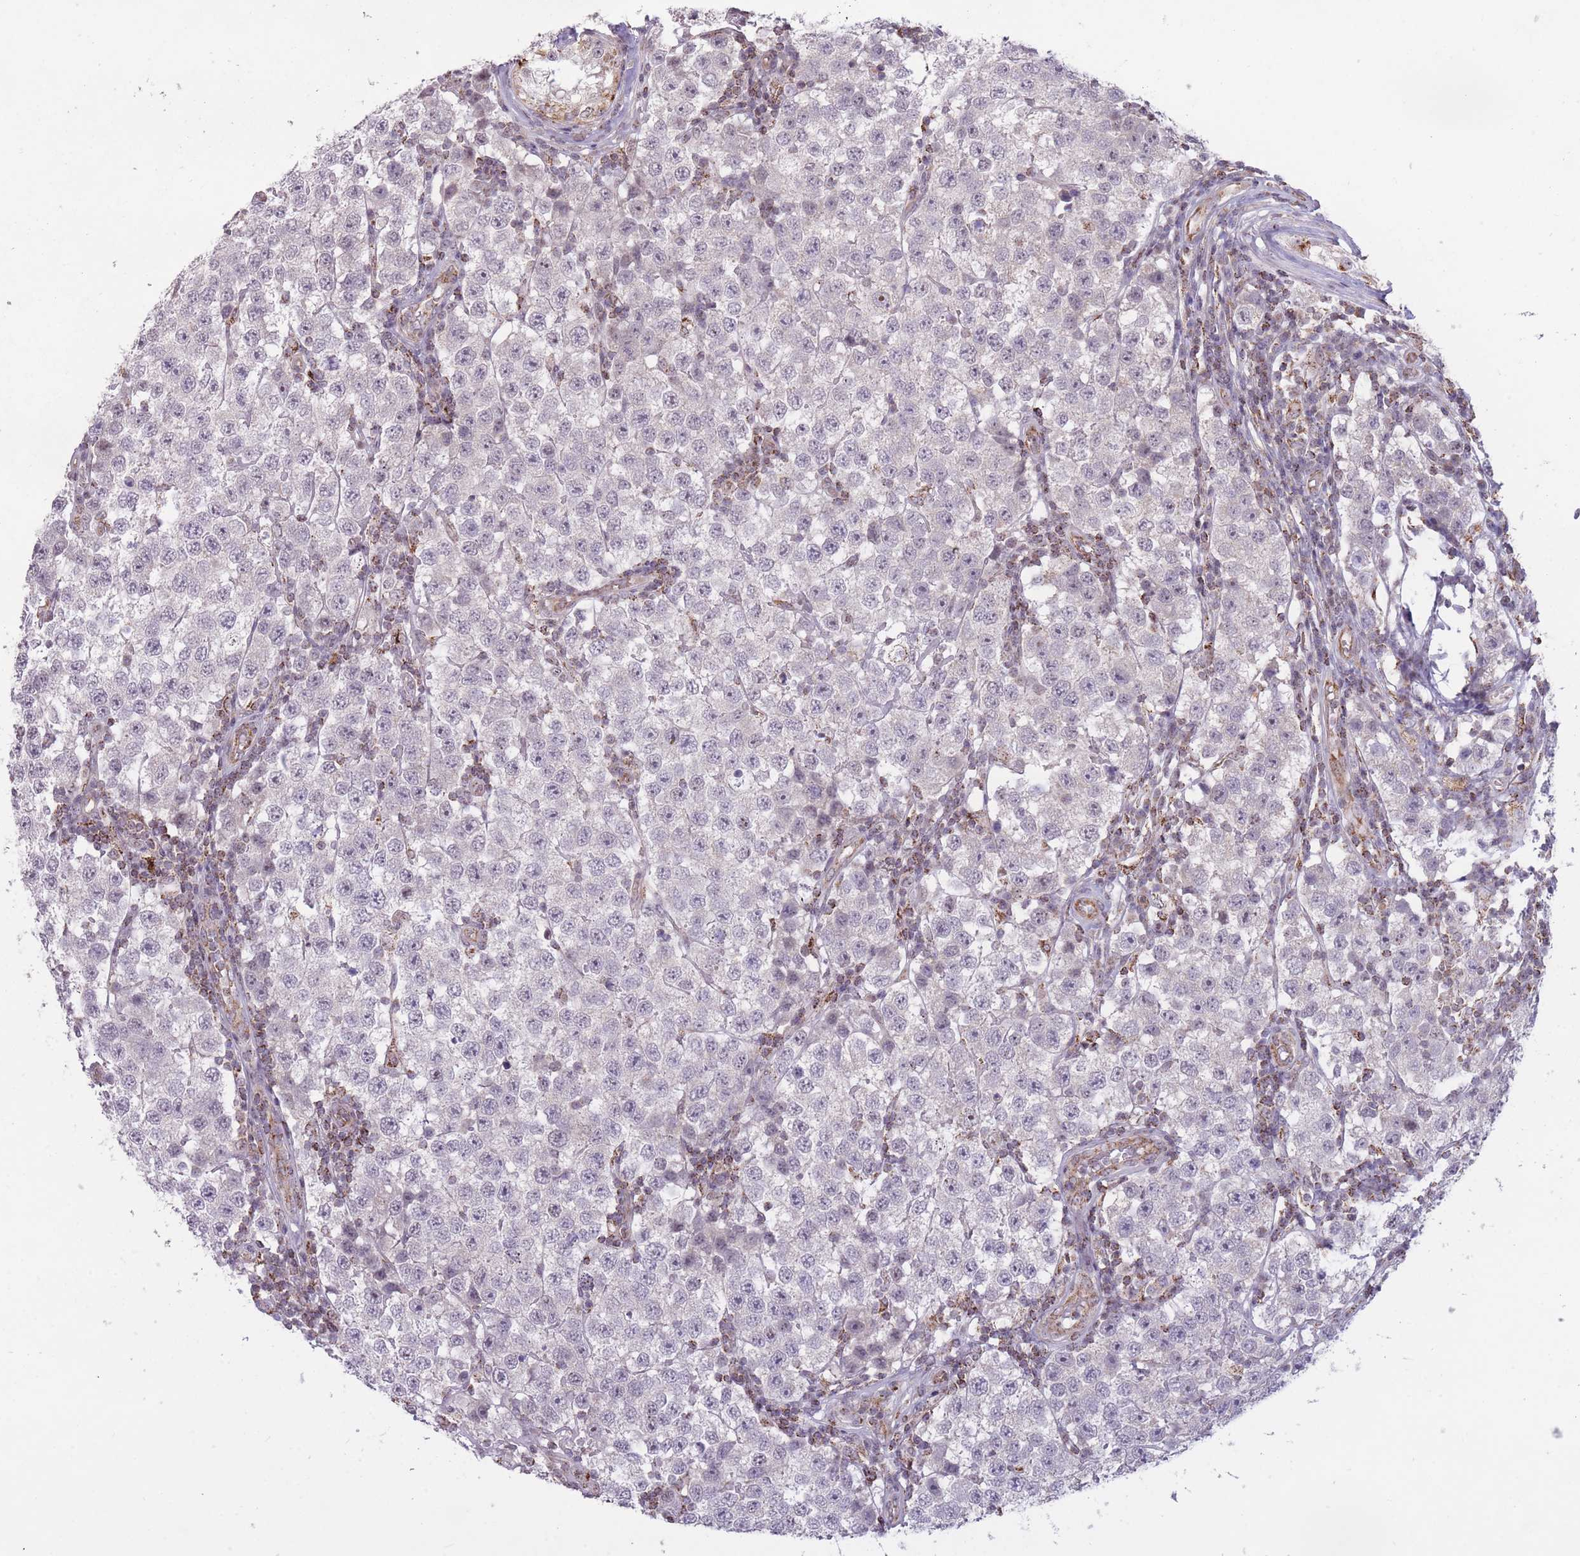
{"staining": {"intensity": "negative", "quantity": "none", "location": "none"}, "tissue": "testis cancer", "cell_type": "Tumor cells", "image_type": "cancer", "snomed": [{"axis": "morphology", "description": "Seminoma, NOS"}, {"axis": "topography", "description": "Testis"}], "caption": "Micrograph shows no significant protein positivity in tumor cells of seminoma (testis).", "gene": "DPYSL4", "patient": {"sex": "male", "age": 34}}